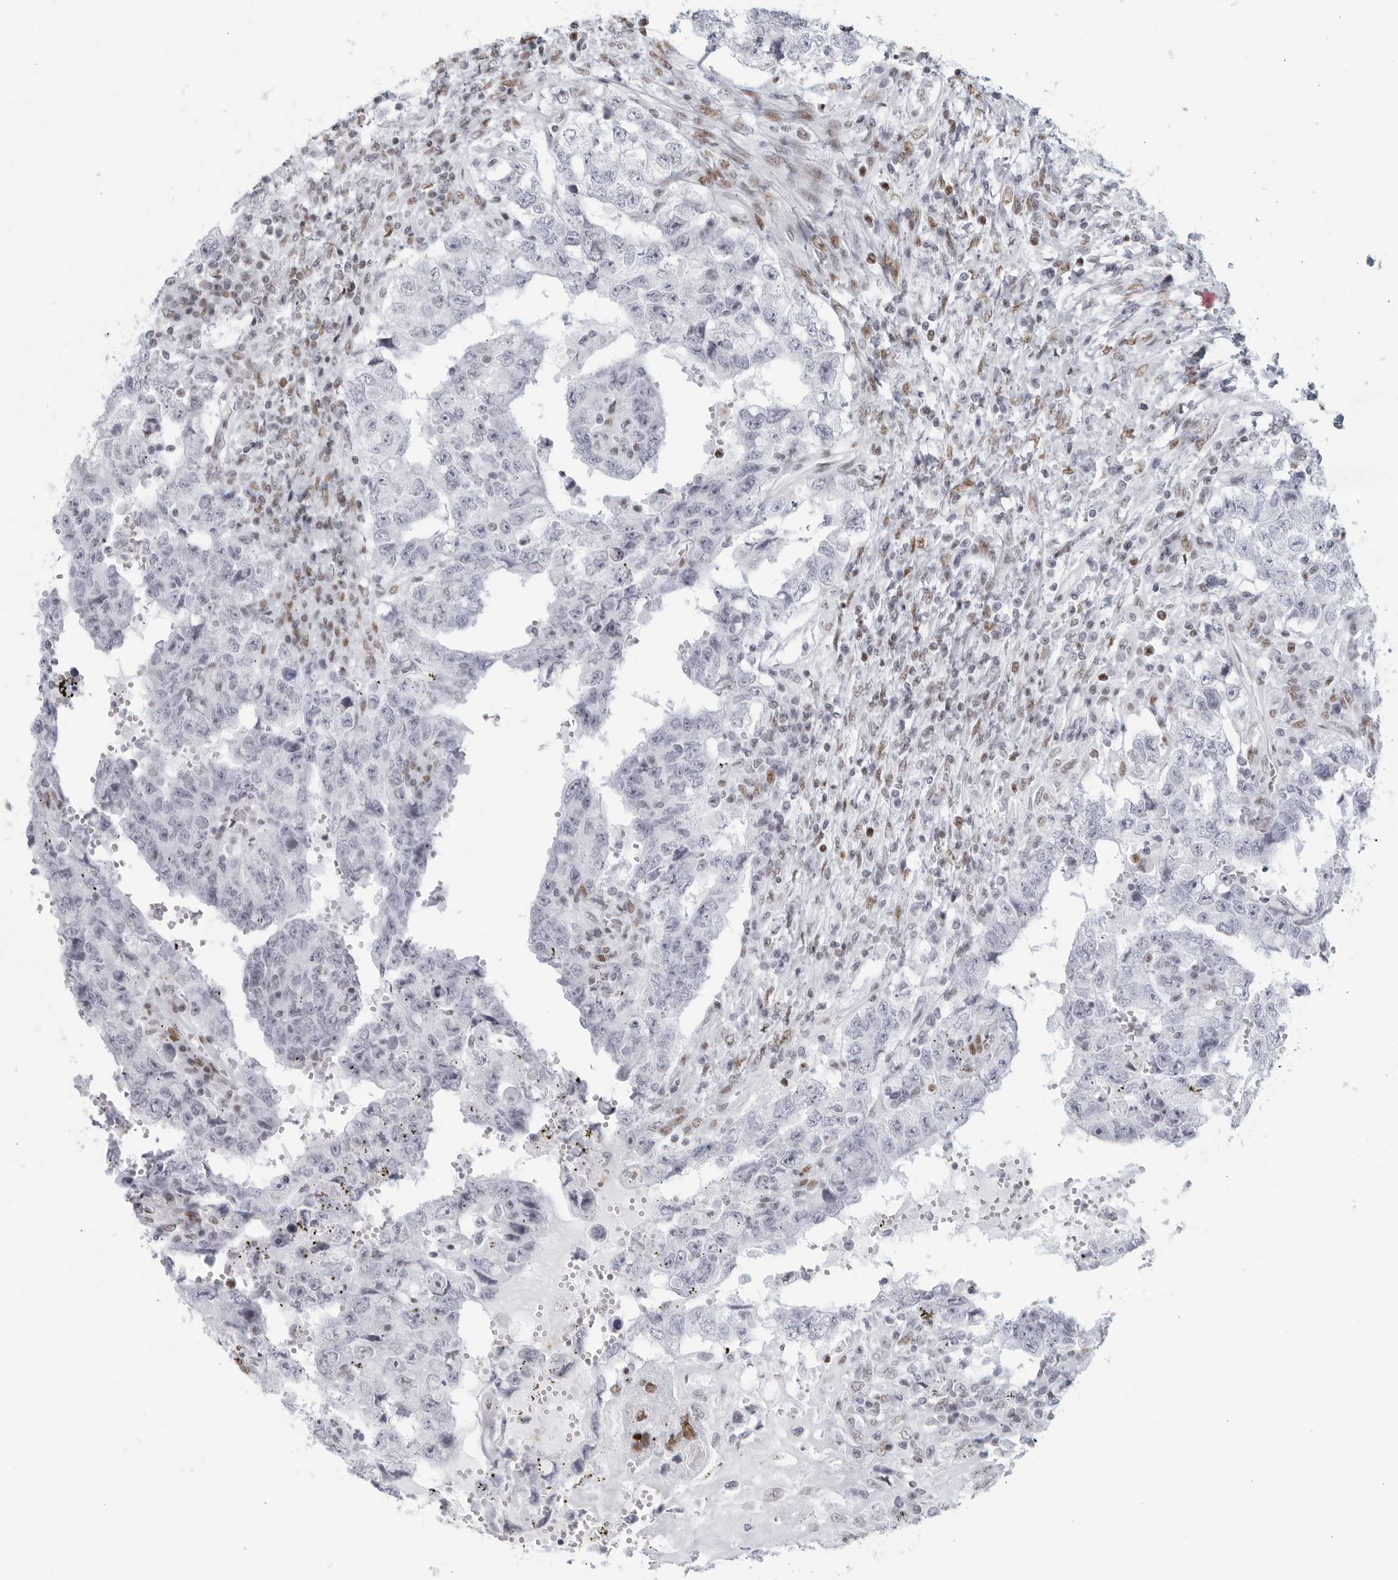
{"staining": {"intensity": "negative", "quantity": "none", "location": "none"}, "tissue": "testis cancer", "cell_type": "Tumor cells", "image_type": "cancer", "snomed": [{"axis": "morphology", "description": "Carcinoma, Embryonal, NOS"}, {"axis": "topography", "description": "Testis"}], "caption": "Immunohistochemical staining of human testis cancer displays no significant positivity in tumor cells.", "gene": "HP1BP3", "patient": {"sex": "male", "age": 26}}